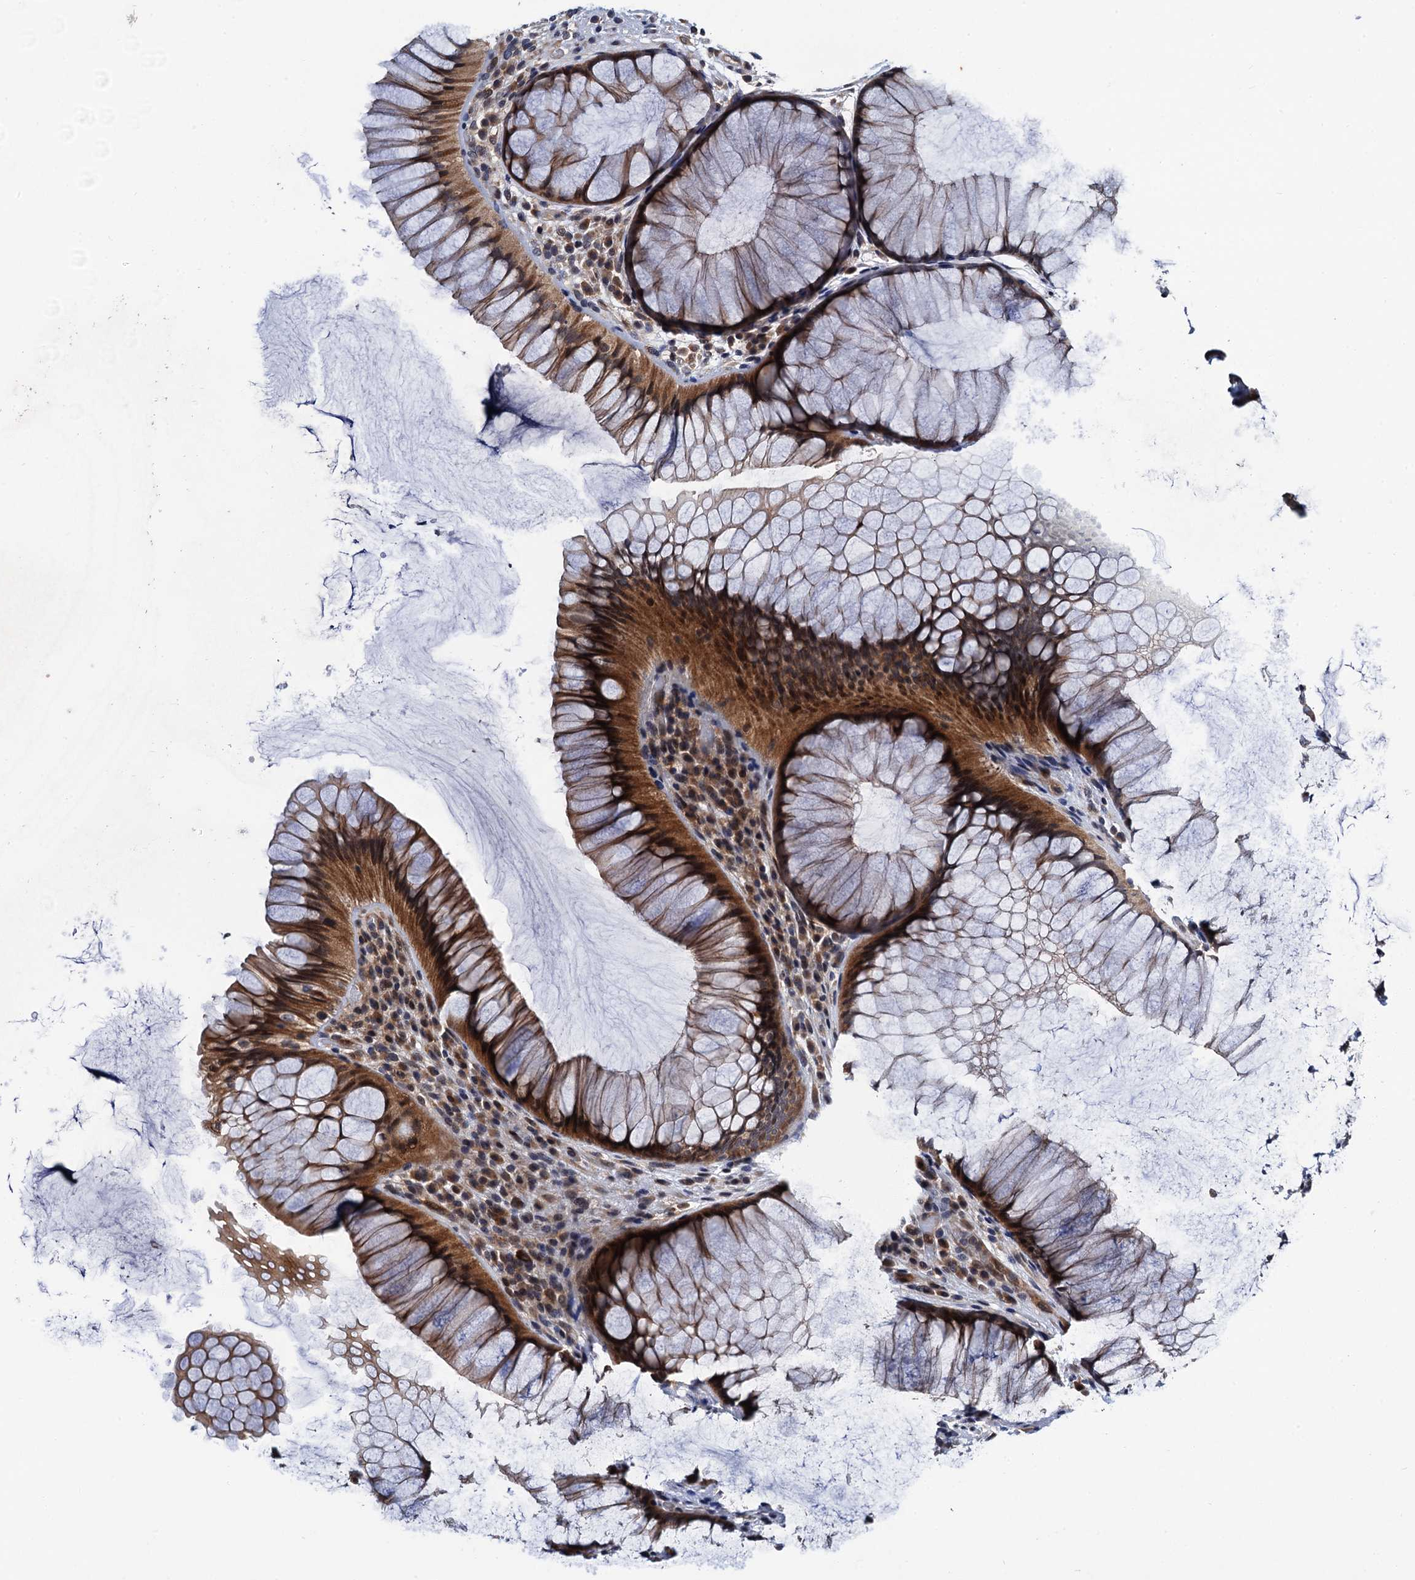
{"staining": {"intensity": "moderate", "quantity": ">75%", "location": "cytoplasmic/membranous"}, "tissue": "rectum", "cell_type": "Glandular cells", "image_type": "normal", "snomed": [{"axis": "morphology", "description": "Normal tissue, NOS"}, {"axis": "topography", "description": "Rectum"}], "caption": "This histopathology image displays immunohistochemistry (IHC) staining of normal rectum, with medium moderate cytoplasmic/membranous positivity in about >75% of glandular cells.", "gene": "NAA16", "patient": {"sex": "male", "age": 51}}